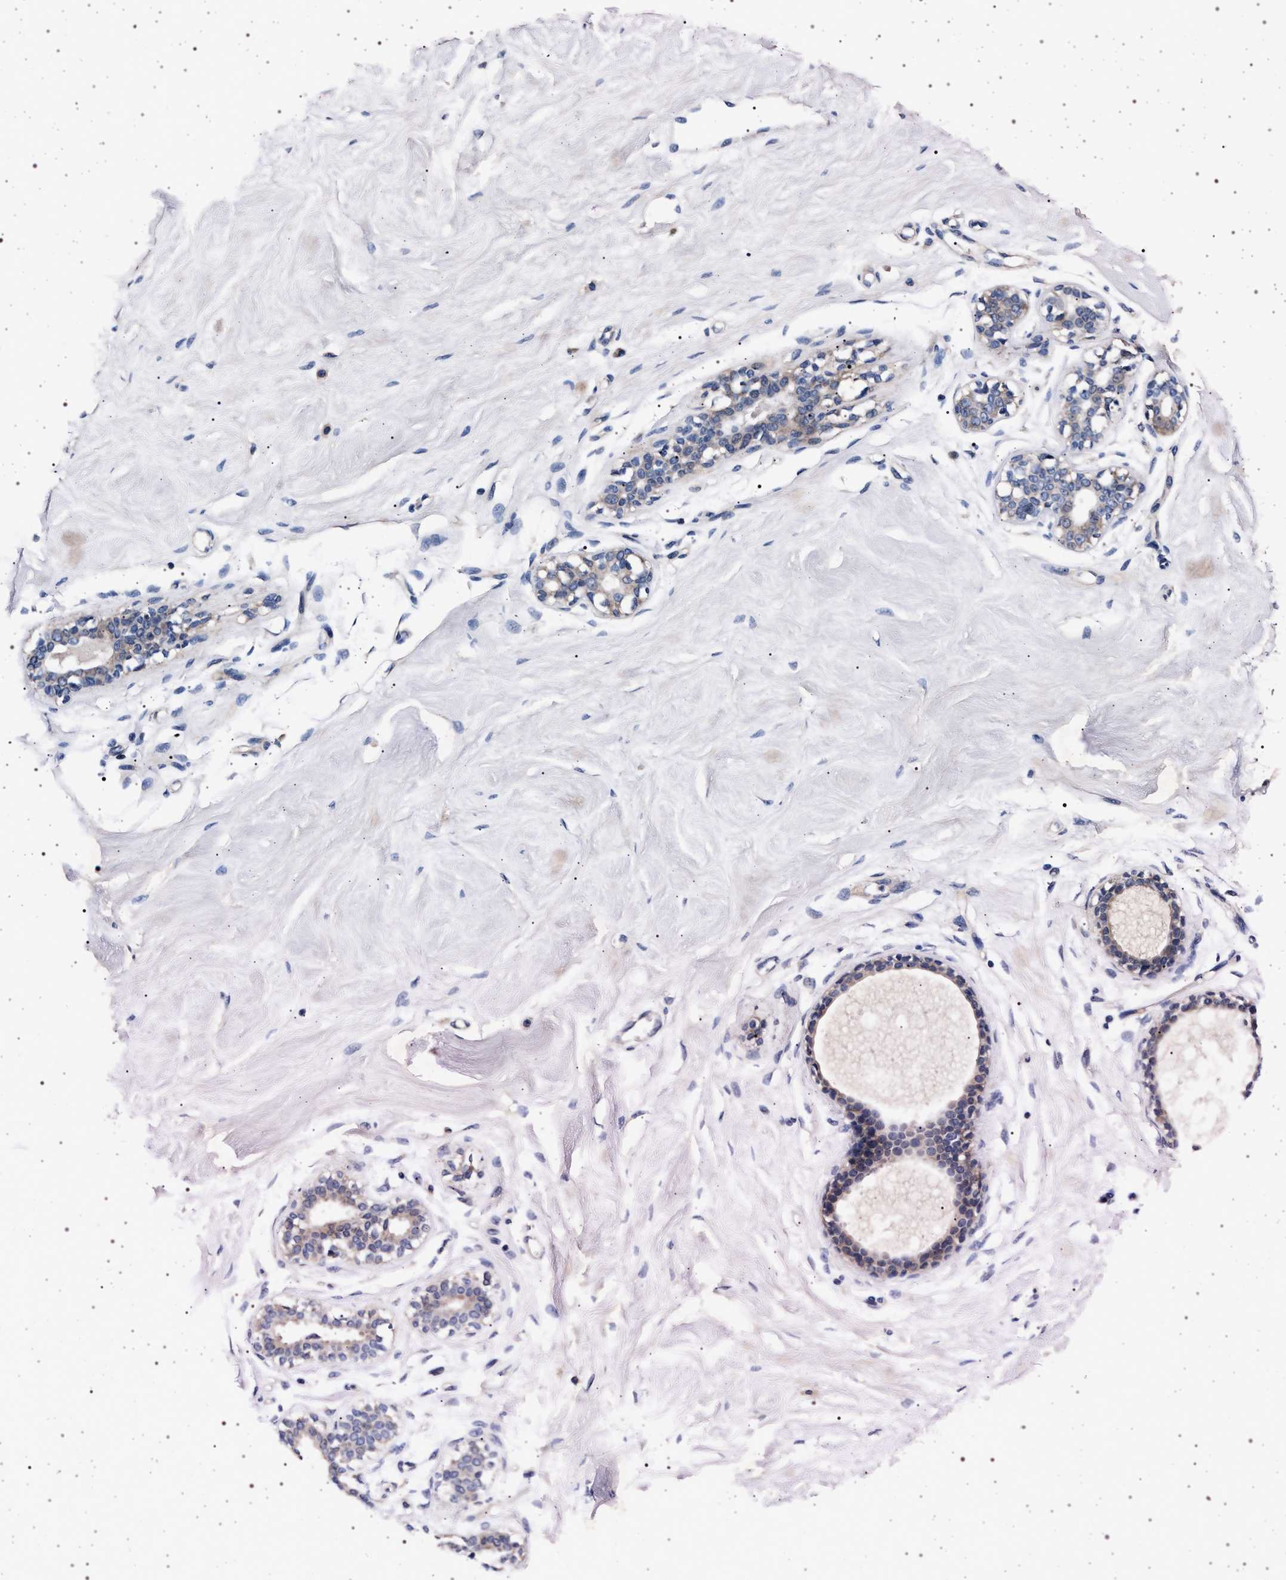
{"staining": {"intensity": "negative", "quantity": "none", "location": "none"}, "tissue": "breast", "cell_type": "Adipocytes", "image_type": "normal", "snomed": [{"axis": "morphology", "description": "Normal tissue, NOS"}, {"axis": "topography", "description": "Breast"}], "caption": "An immunohistochemistry (IHC) photomicrograph of benign breast is shown. There is no staining in adipocytes of breast.", "gene": "MAP3K2", "patient": {"sex": "female", "age": 23}}